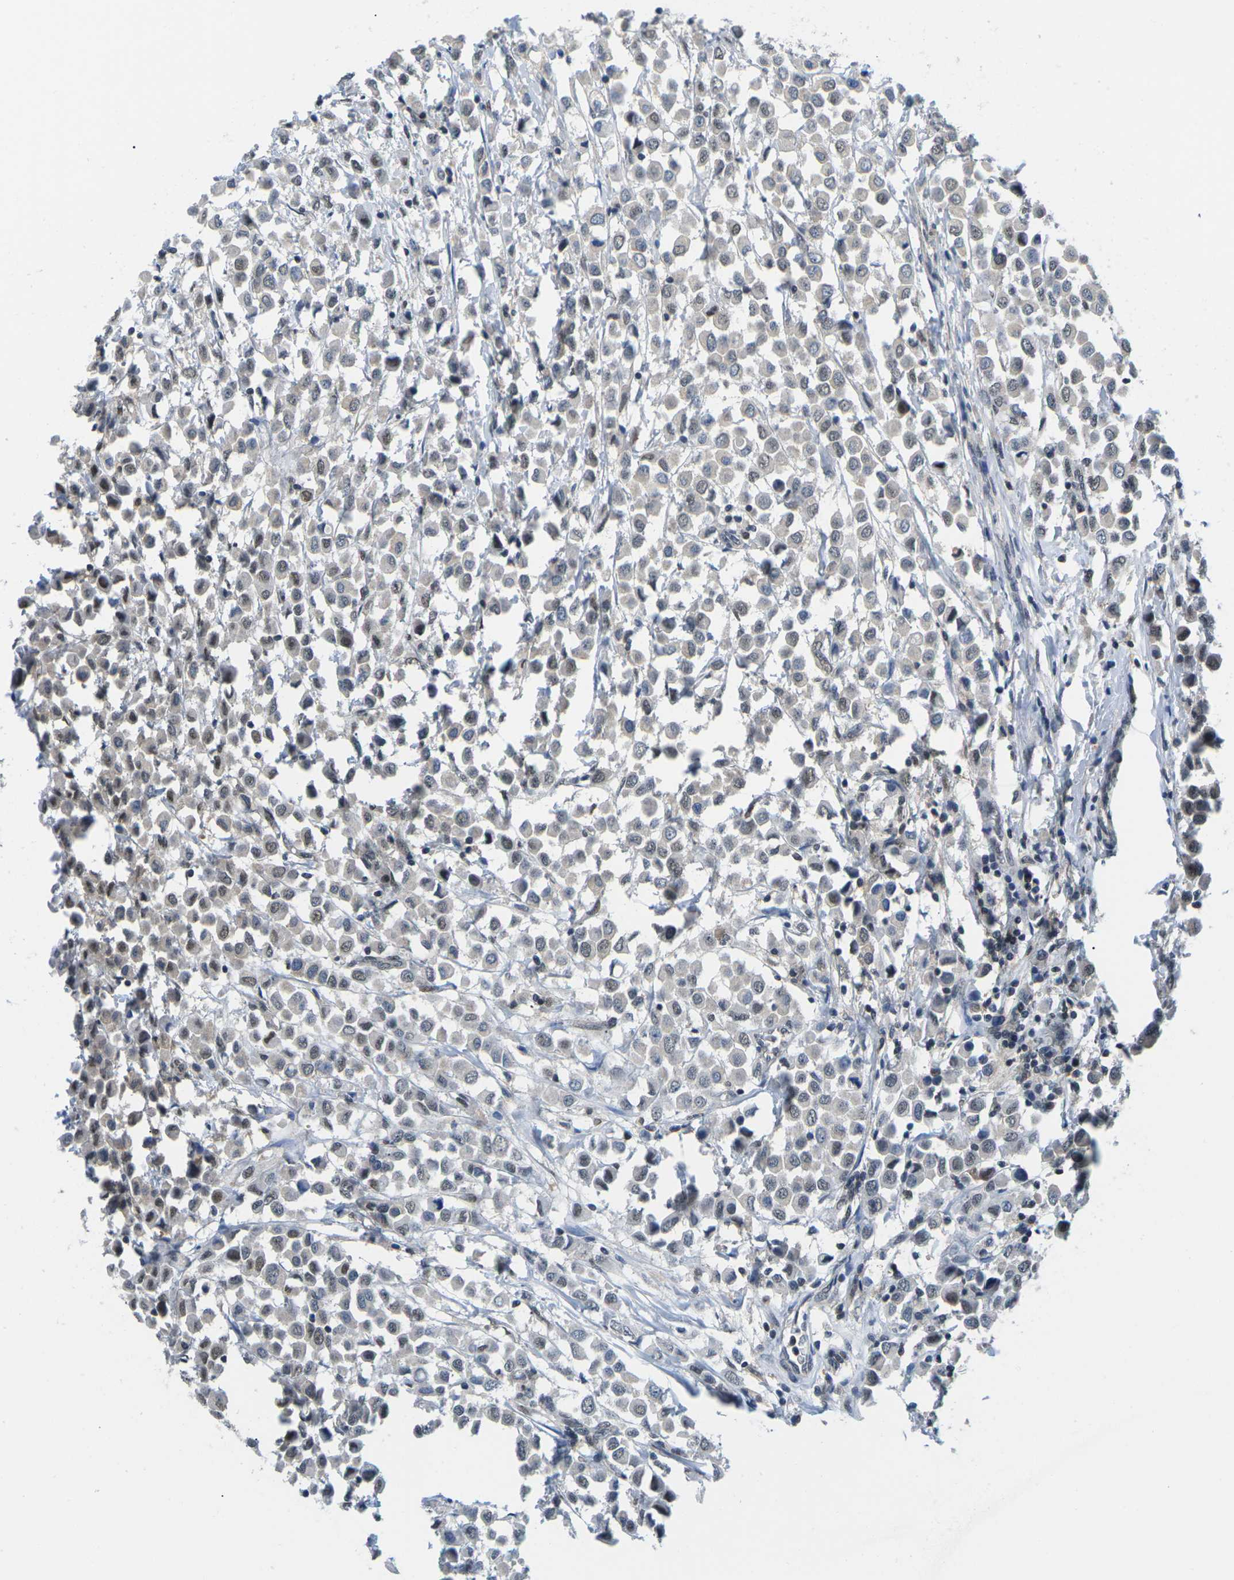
{"staining": {"intensity": "moderate", "quantity": "<25%", "location": "nuclear"}, "tissue": "breast cancer", "cell_type": "Tumor cells", "image_type": "cancer", "snomed": [{"axis": "morphology", "description": "Duct carcinoma"}, {"axis": "topography", "description": "Breast"}], "caption": "Immunohistochemical staining of breast invasive ductal carcinoma shows moderate nuclear protein positivity in about <25% of tumor cells. (IHC, brightfield microscopy, high magnification).", "gene": "UBA7", "patient": {"sex": "female", "age": 61}}